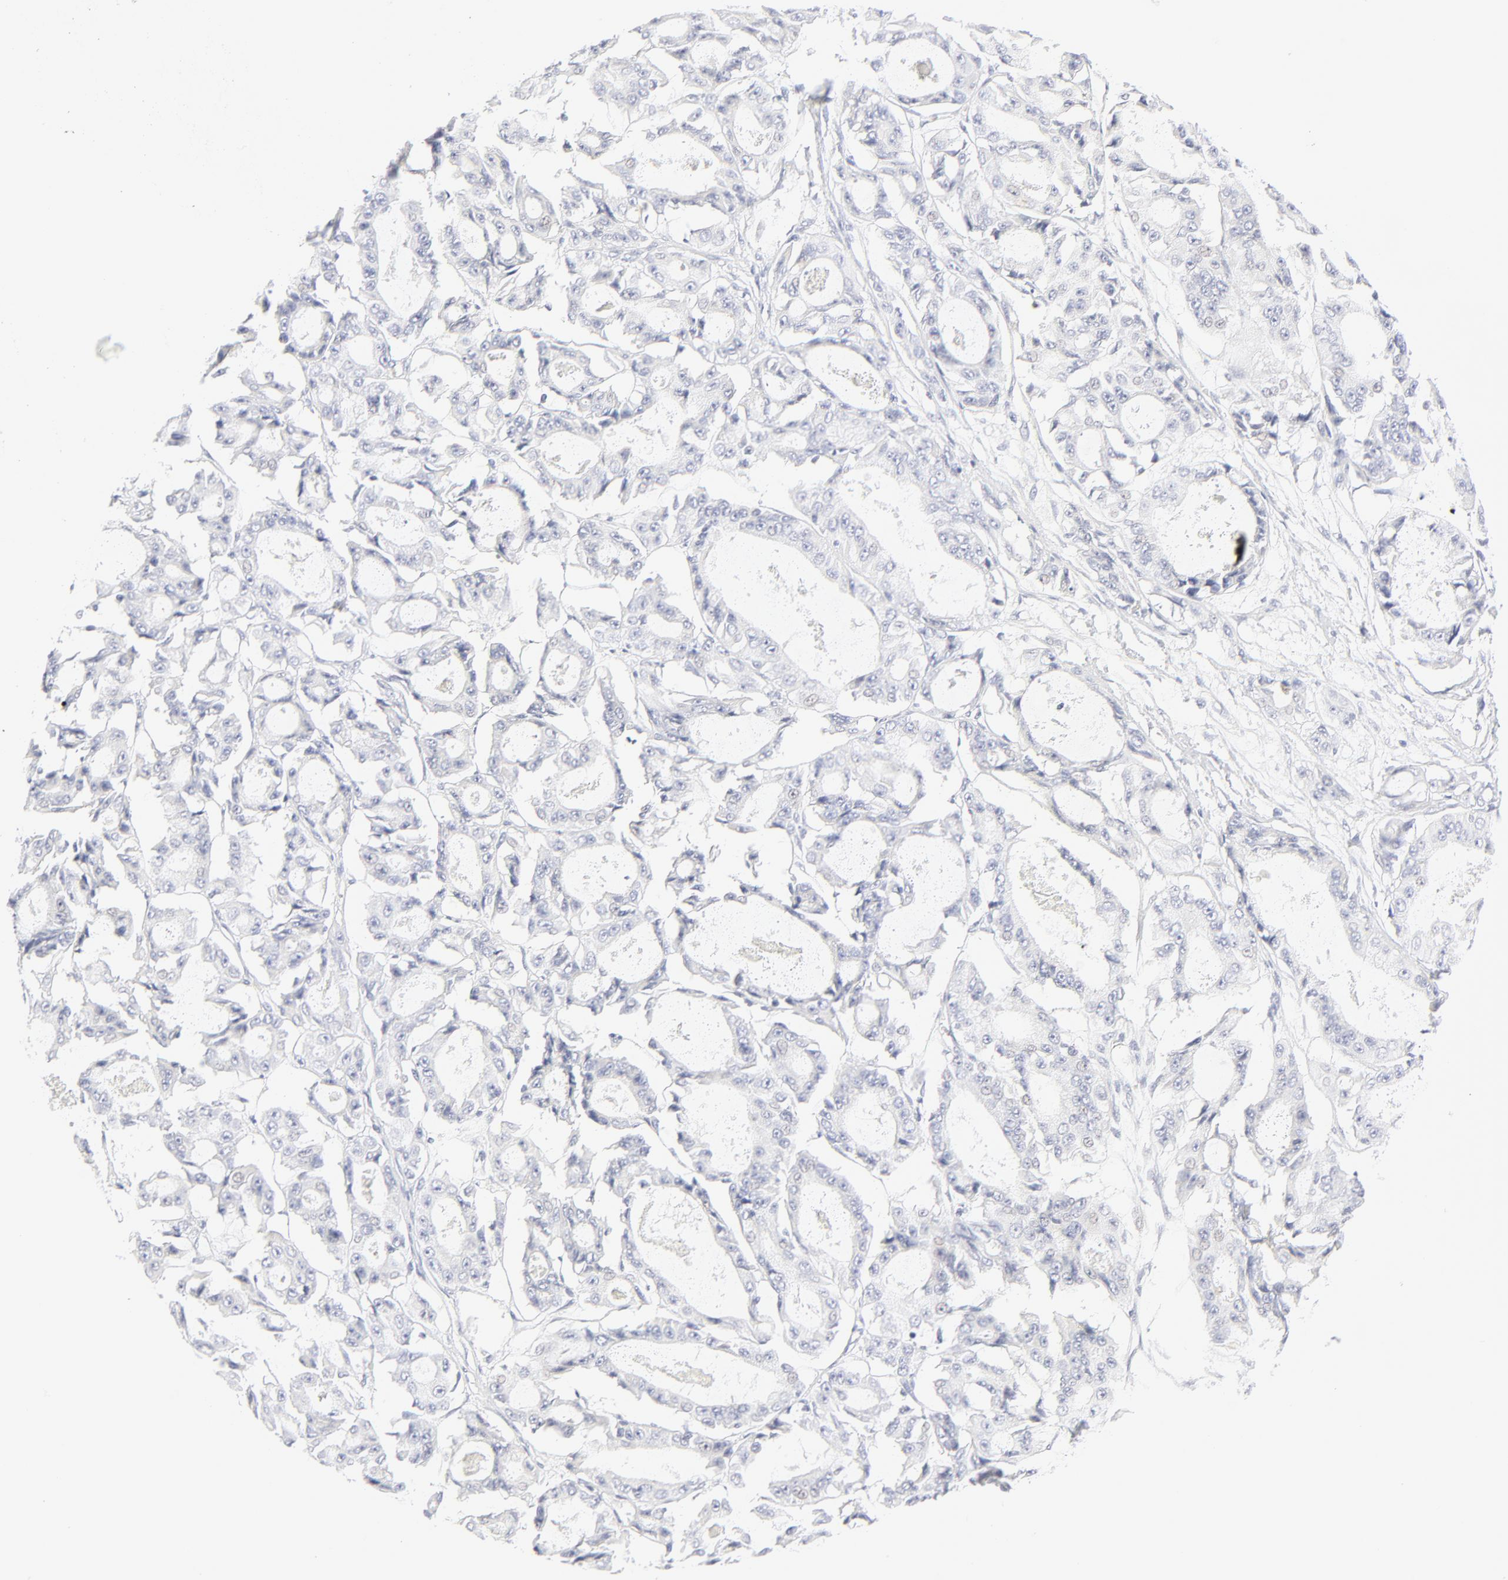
{"staining": {"intensity": "negative", "quantity": "none", "location": "none"}, "tissue": "ovarian cancer", "cell_type": "Tumor cells", "image_type": "cancer", "snomed": [{"axis": "morphology", "description": "Carcinoma, endometroid"}, {"axis": "topography", "description": "Ovary"}], "caption": "Tumor cells are negative for protein expression in human endometroid carcinoma (ovarian).", "gene": "NPNT", "patient": {"sex": "female", "age": 61}}